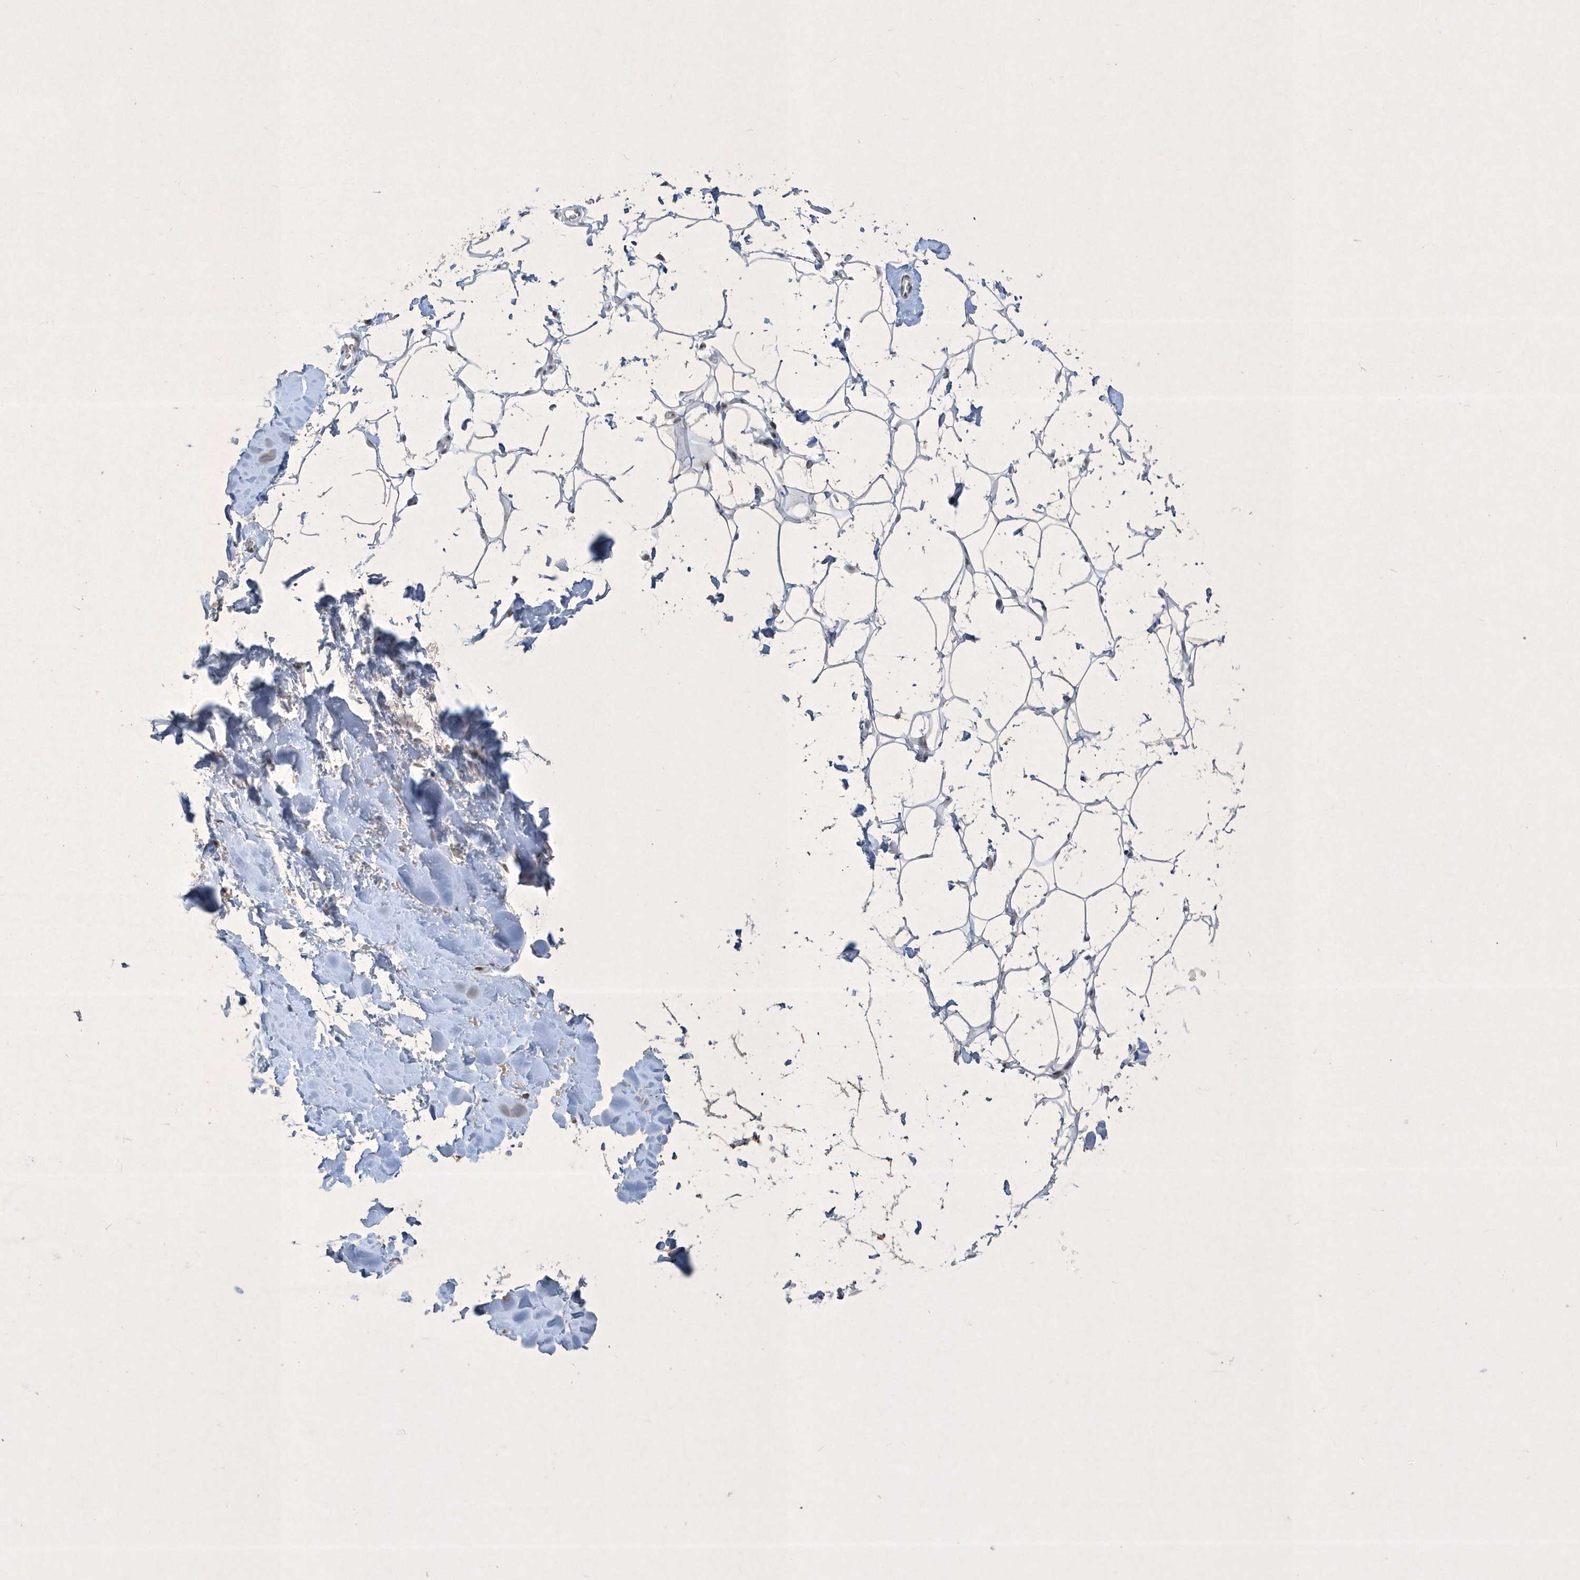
{"staining": {"intensity": "negative", "quantity": "none", "location": "none"}, "tissue": "adipose tissue", "cell_type": "Adipocytes", "image_type": "normal", "snomed": [{"axis": "morphology", "description": "Normal tissue, NOS"}, {"axis": "topography", "description": "Breast"}], "caption": "Immunohistochemical staining of benign human adipose tissue exhibits no significant expression in adipocytes.", "gene": "ZBTB9", "patient": {"sex": "female", "age": 26}}